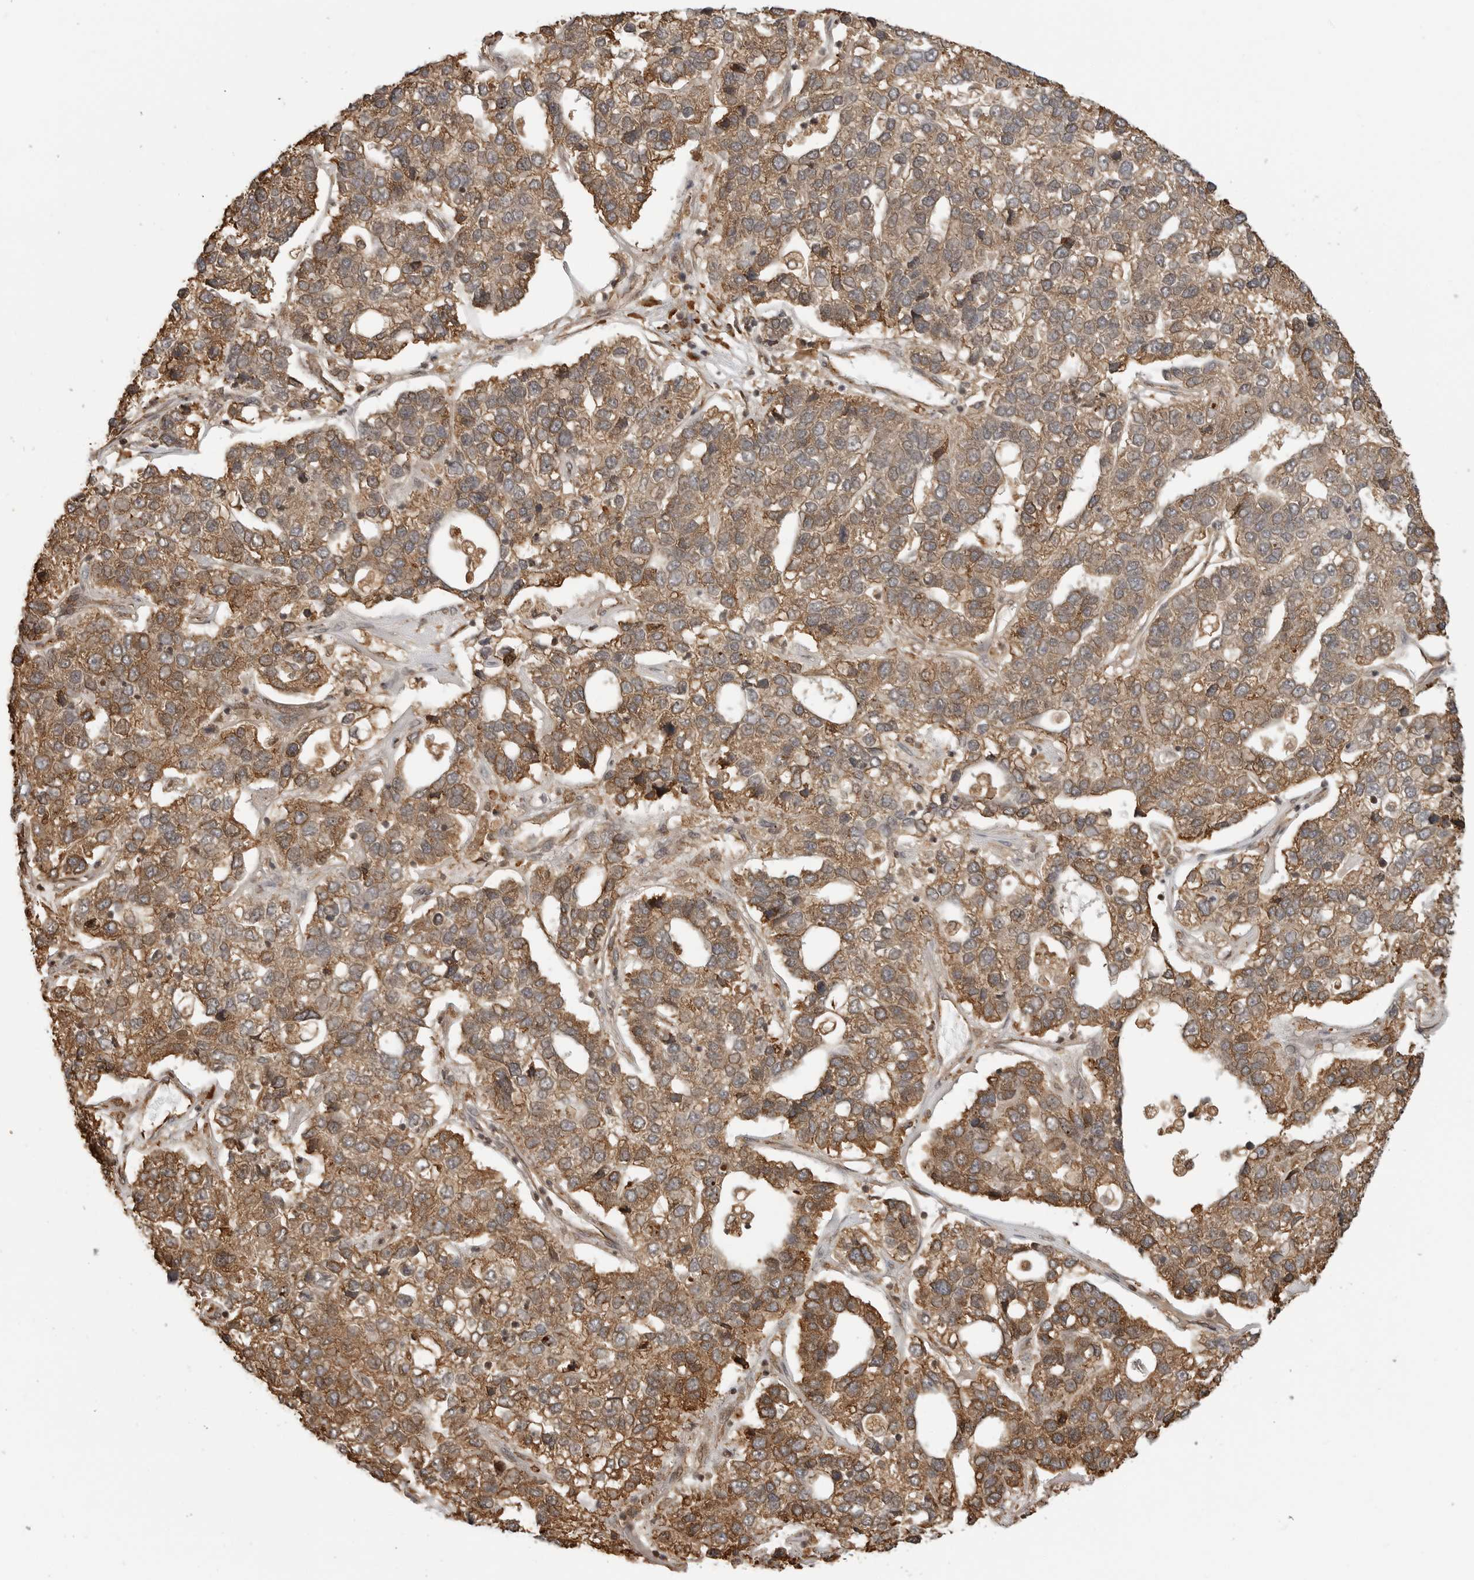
{"staining": {"intensity": "moderate", "quantity": ">75%", "location": "cytoplasmic/membranous"}, "tissue": "pancreatic cancer", "cell_type": "Tumor cells", "image_type": "cancer", "snomed": [{"axis": "morphology", "description": "Adenocarcinoma, NOS"}, {"axis": "topography", "description": "Pancreas"}], "caption": "Pancreatic cancer tissue displays moderate cytoplasmic/membranous expression in about >75% of tumor cells", "gene": "BMP2K", "patient": {"sex": "female", "age": 61}}